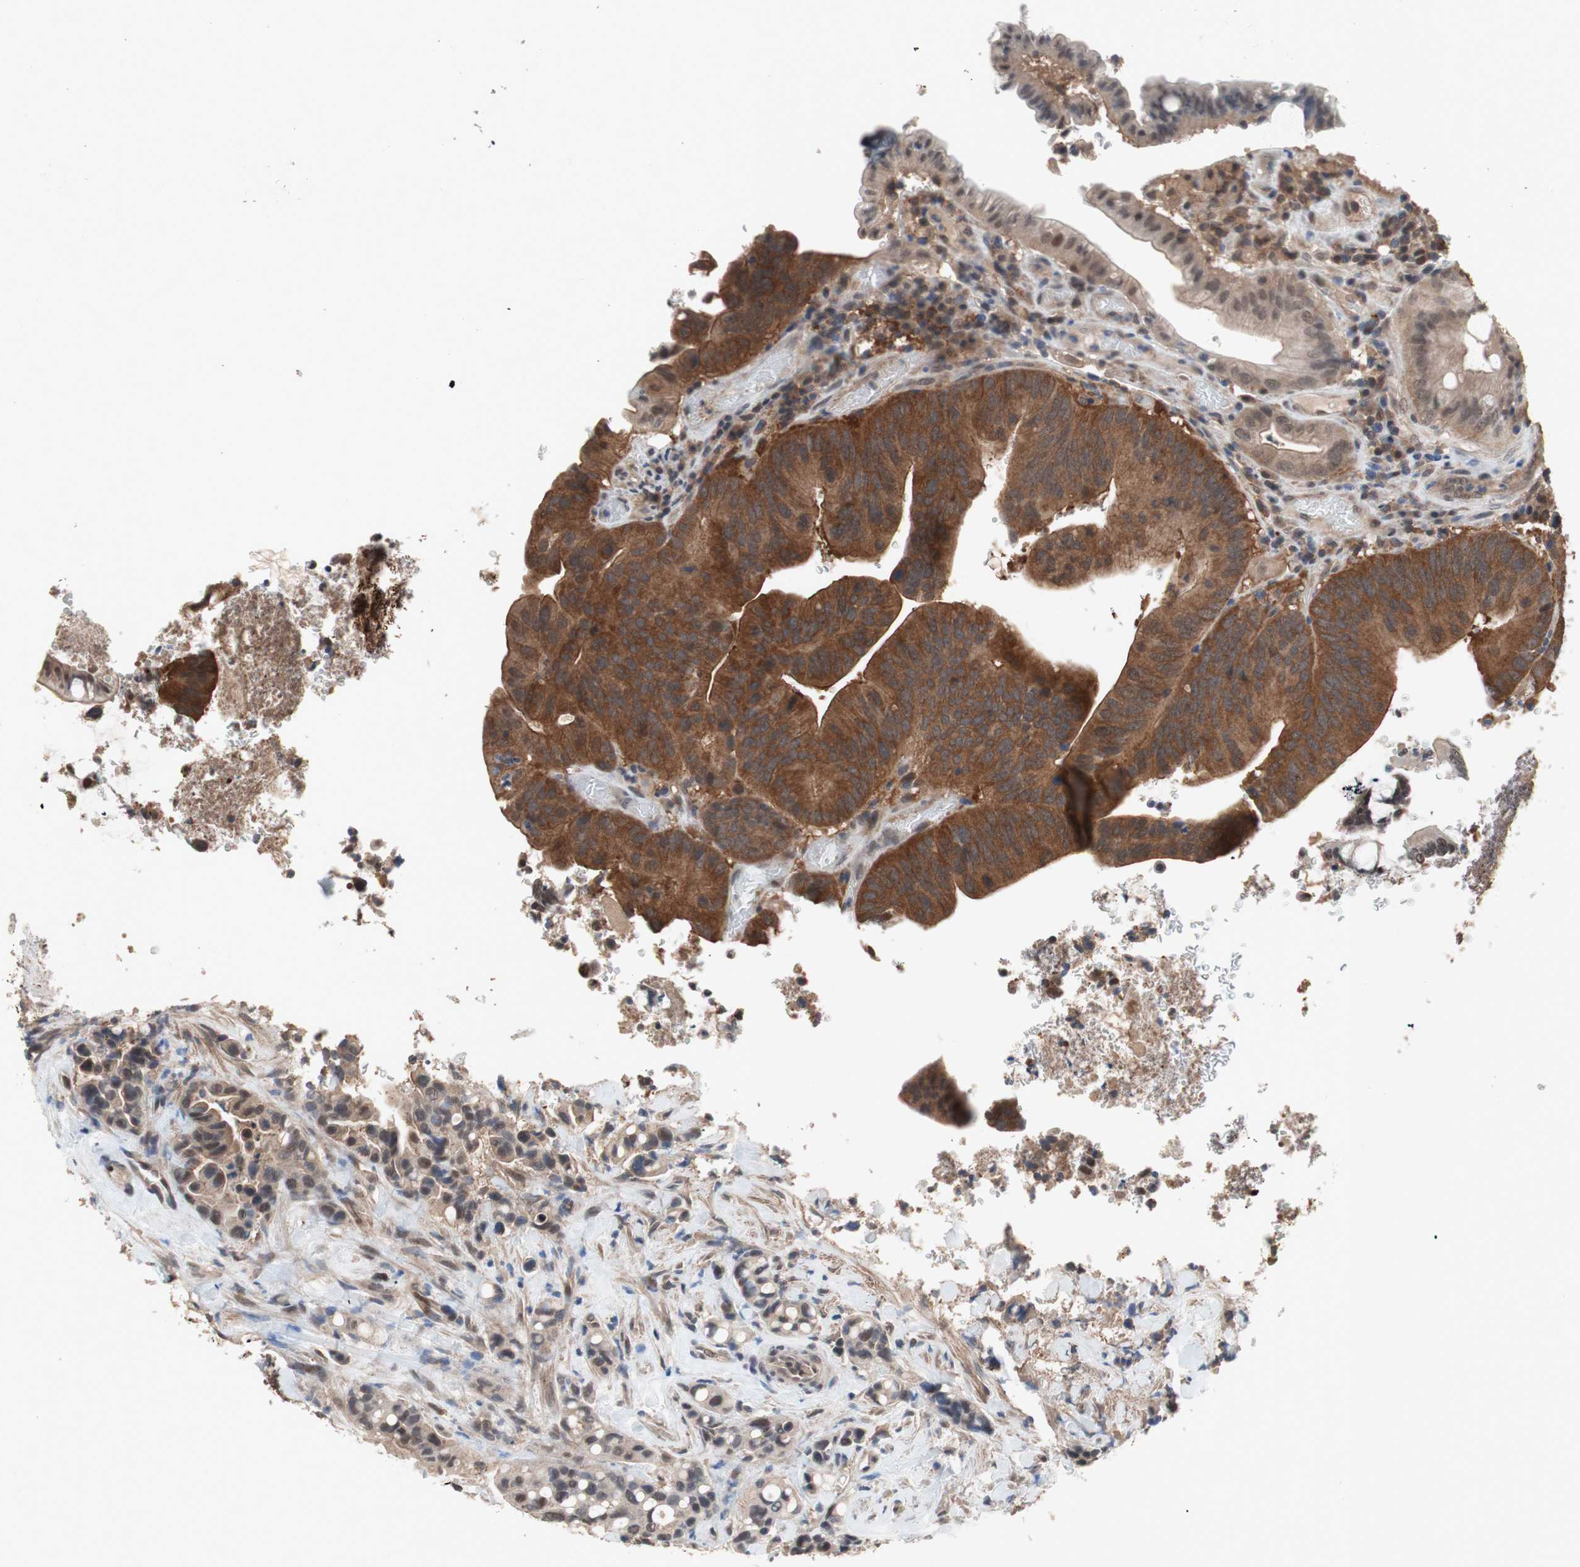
{"staining": {"intensity": "strong", "quantity": ">75%", "location": "cytoplasmic/membranous"}, "tissue": "colorectal cancer", "cell_type": "Tumor cells", "image_type": "cancer", "snomed": [{"axis": "morphology", "description": "Normal tissue, NOS"}, {"axis": "morphology", "description": "Adenocarcinoma, NOS"}, {"axis": "topography", "description": "Colon"}], "caption": "Colorectal cancer stained with DAB IHC demonstrates high levels of strong cytoplasmic/membranous positivity in approximately >75% of tumor cells.", "gene": "GART", "patient": {"sex": "male", "age": 82}}